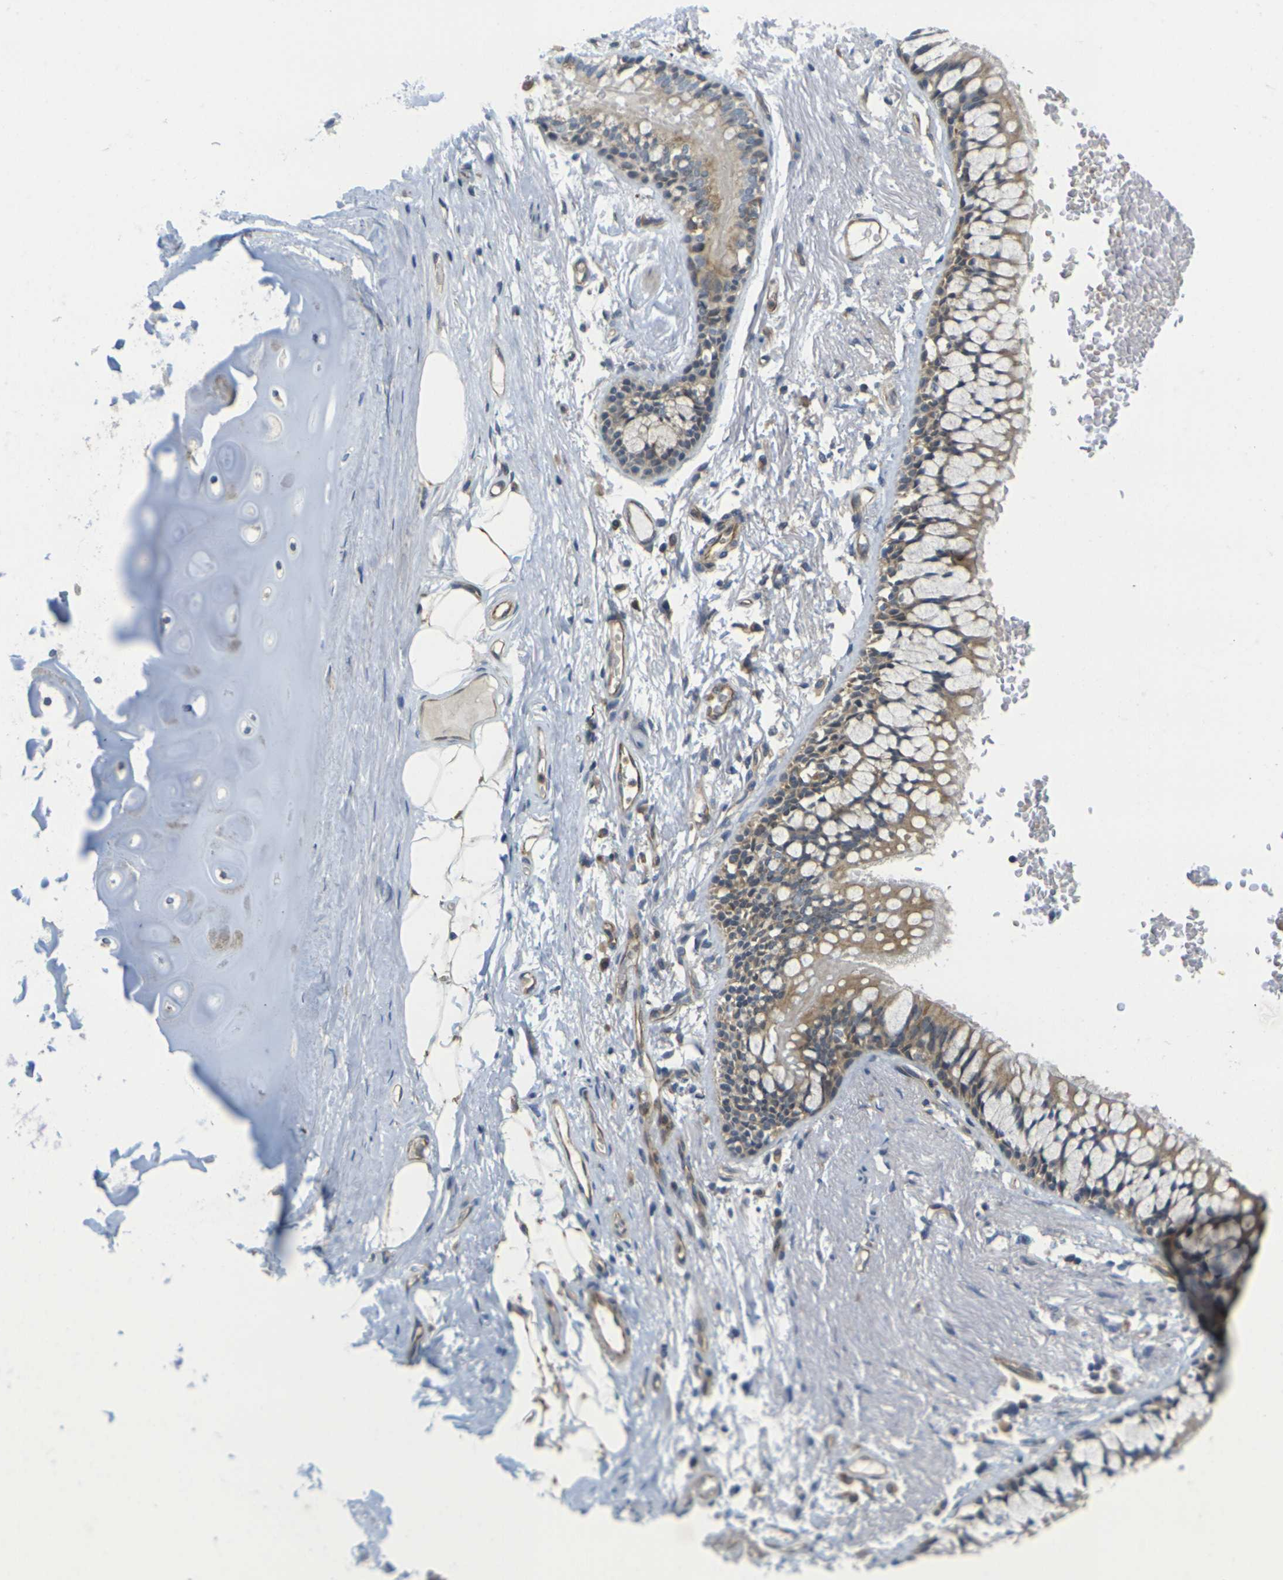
{"staining": {"intensity": "weak", "quantity": ">75%", "location": "cytoplasmic/membranous"}, "tissue": "adipose tissue", "cell_type": "Adipocytes", "image_type": "normal", "snomed": [{"axis": "morphology", "description": "Normal tissue, NOS"}, {"axis": "topography", "description": "Cartilage tissue"}, {"axis": "topography", "description": "Bronchus"}], "caption": "A photomicrograph showing weak cytoplasmic/membranous staining in approximately >75% of adipocytes in unremarkable adipose tissue, as visualized by brown immunohistochemical staining.", "gene": "MINAR2", "patient": {"sex": "female", "age": 73}}